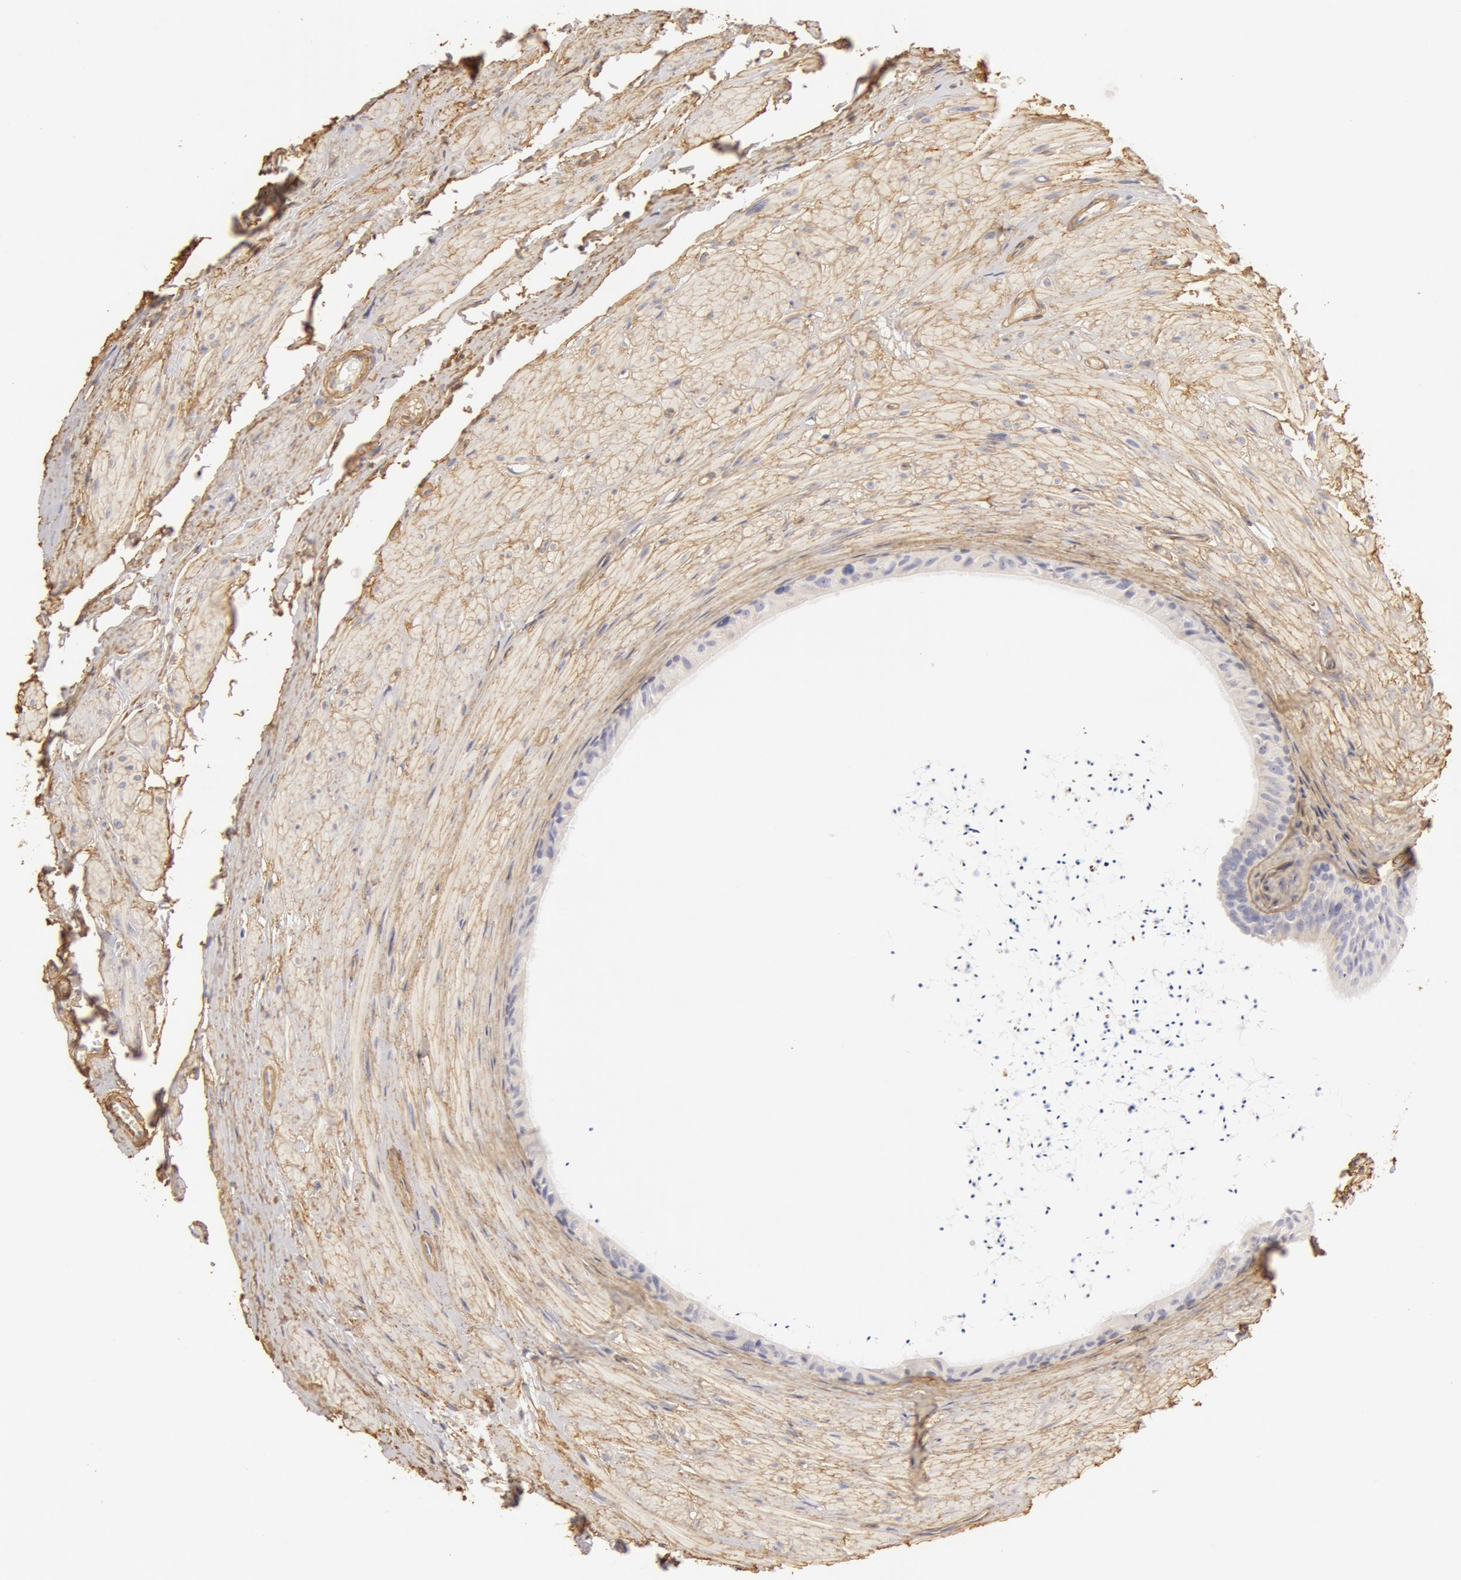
{"staining": {"intensity": "weak", "quantity": "<25%", "location": "cytoplasmic/membranous"}, "tissue": "epididymis", "cell_type": "Glandular cells", "image_type": "normal", "snomed": [{"axis": "morphology", "description": "Normal tissue, NOS"}, {"axis": "topography", "description": "Epididymis"}], "caption": "The histopathology image shows no significant staining in glandular cells of epididymis. (DAB (3,3'-diaminobenzidine) immunohistochemistry with hematoxylin counter stain).", "gene": "COL4A1", "patient": {"sex": "male", "age": 77}}